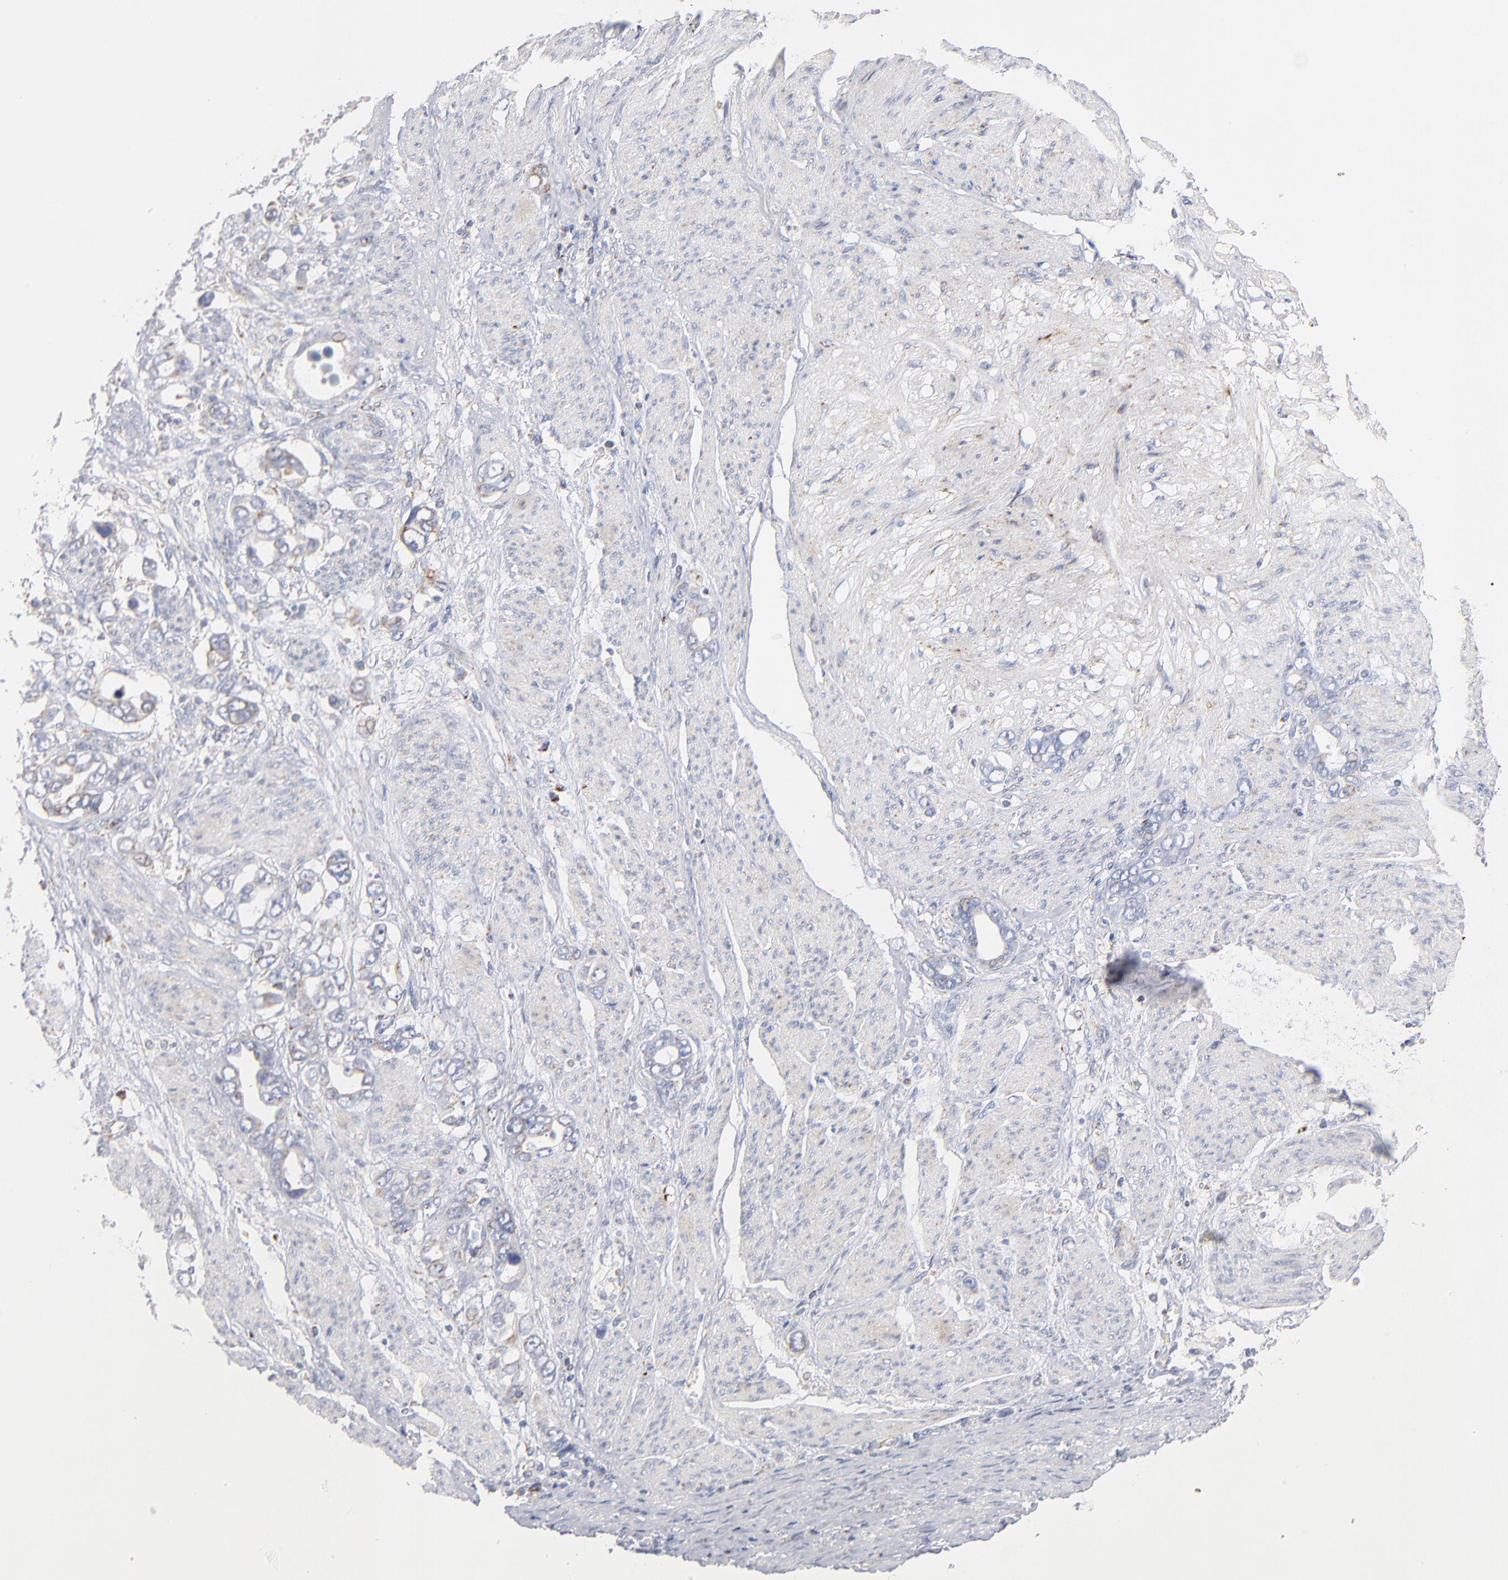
{"staining": {"intensity": "weak", "quantity": "<25%", "location": "cytoplasmic/membranous"}, "tissue": "stomach cancer", "cell_type": "Tumor cells", "image_type": "cancer", "snomed": [{"axis": "morphology", "description": "Adenocarcinoma, NOS"}, {"axis": "topography", "description": "Stomach"}], "caption": "High magnification brightfield microscopy of stomach cancer stained with DAB (brown) and counterstained with hematoxylin (blue): tumor cells show no significant positivity.", "gene": "DLAT", "patient": {"sex": "male", "age": 78}}